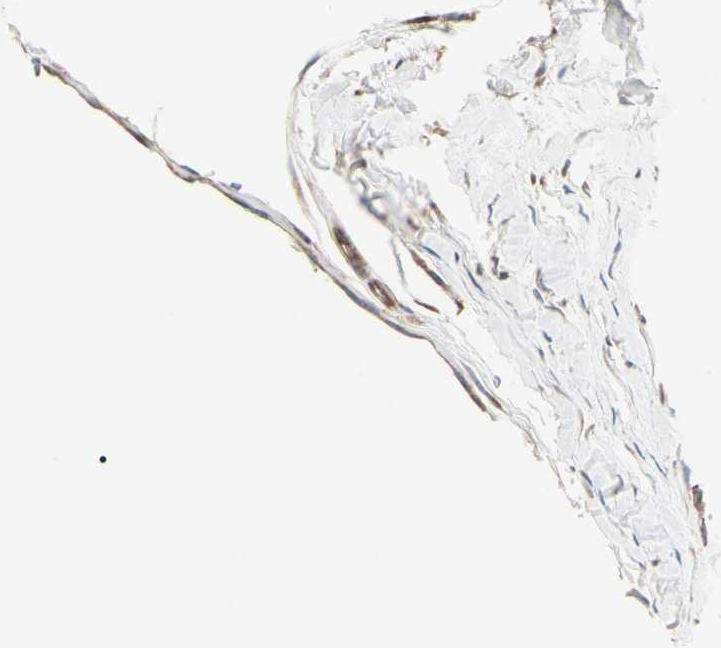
{"staining": {"intensity": "moderate", "quantity": ">75%", "location": "cytoplasmic/membranous"}, "tissue": "head and neck cancer", "cell_type": "Tumor cells", "image_type": "cancer", "snomed": [{"axis": "morphology", "description": "Adenocarcinoma, NOS"}, {"axis": "morphology", "description": "Adenoma, NOS"}, {"axis": "topography", "description": "Head-Neck"}], "caption": "Tumor cells exhibit moderate cytoplasmic/membranous expression in about >75% of cells in head and neck cancer (adenocarcinoma). (DAB (3,3'-diaminobenzidine) = brown stain, brightfield microscopy at high magnification).", "gene": "MAPRE1", "patient": {"sex": "female", "age": 55}}